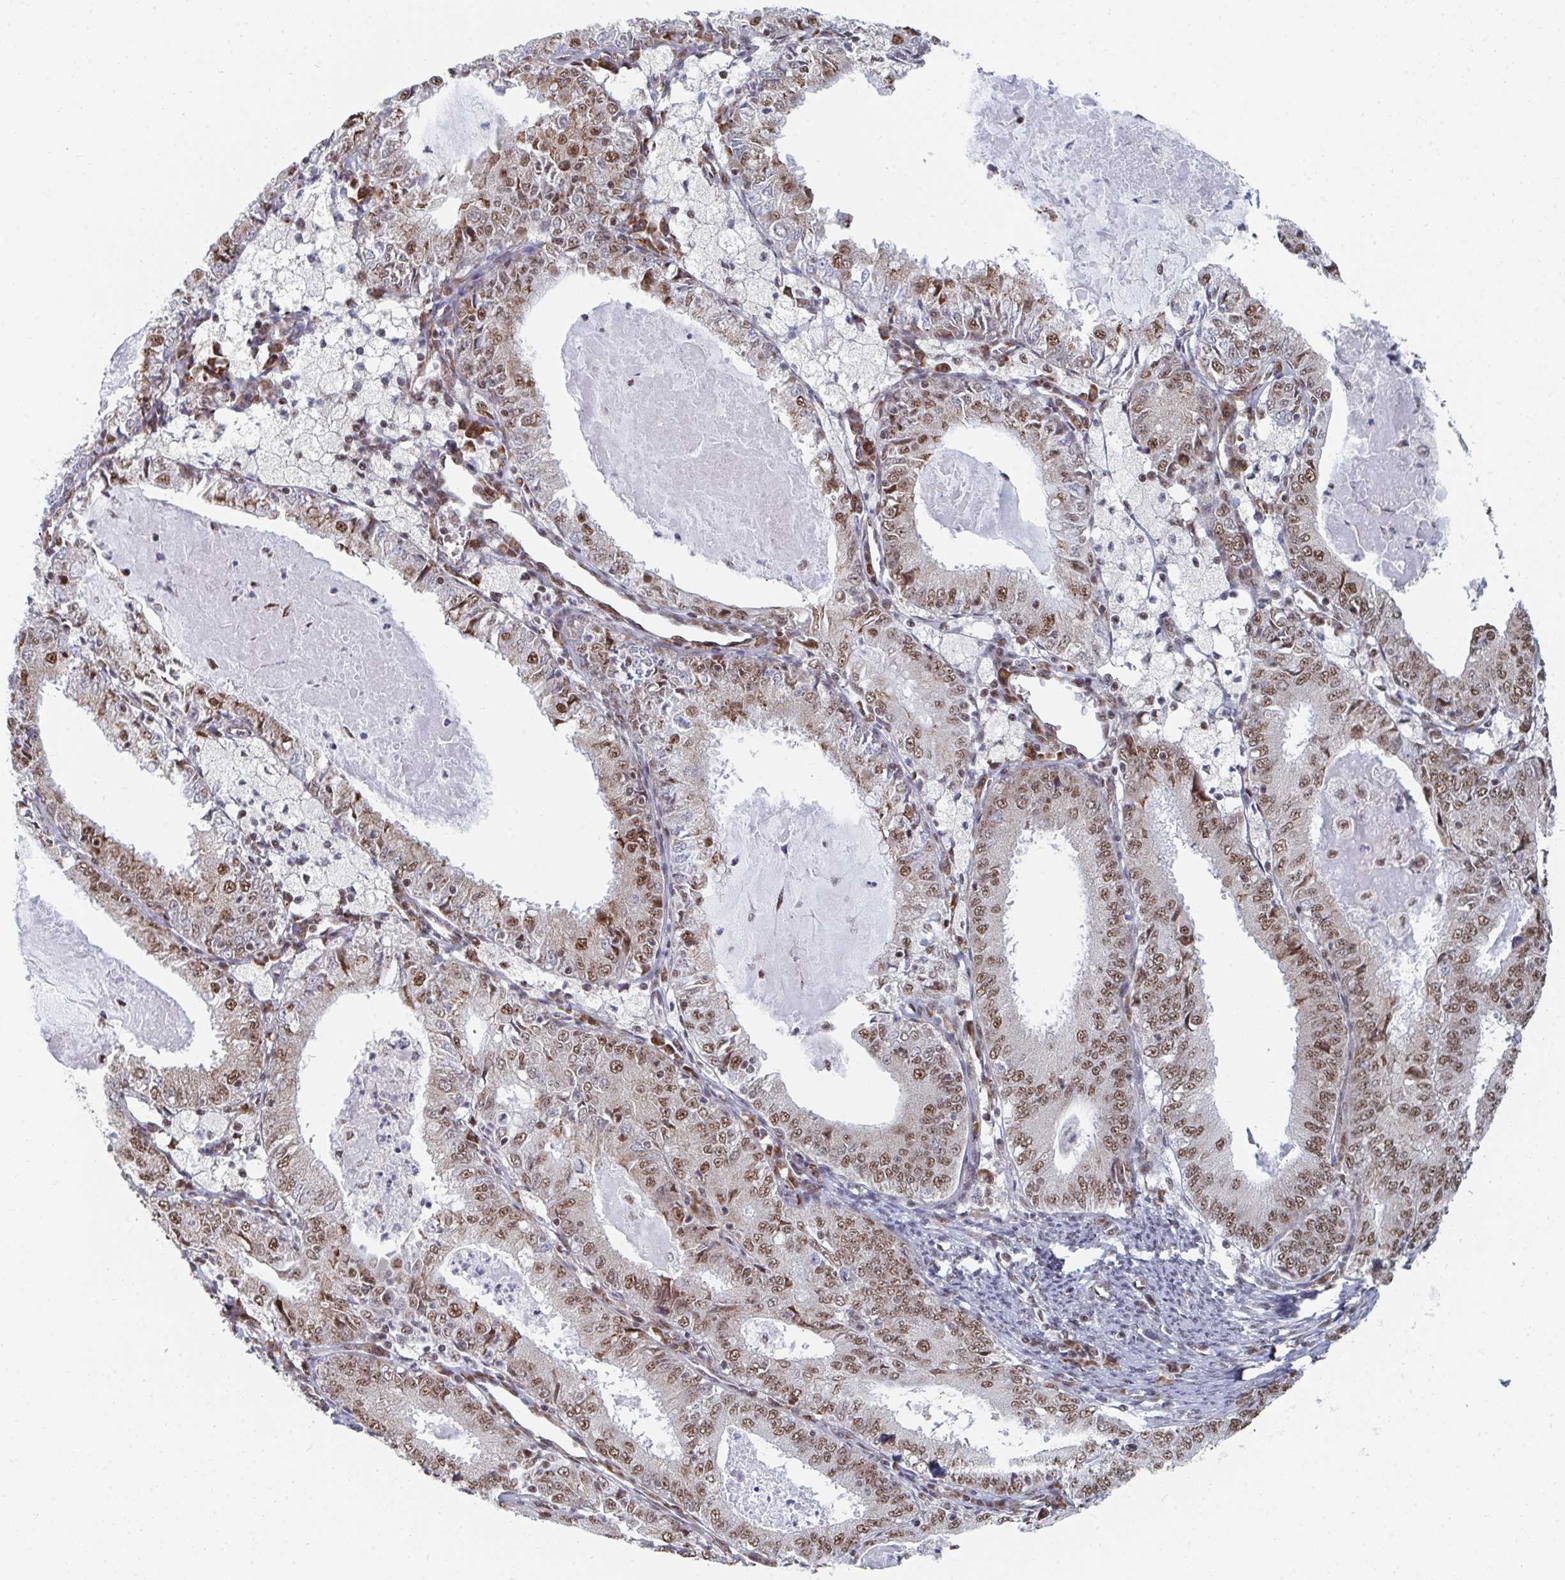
{"staining": {"intensity": "moderate", "quantity": "25%-75%", "location": "nuclear"}, "tissue": "endometrial cancer", "cell_type": "Tumor cells", "image_type": "cancer", "snomed": [{"axis": "morphology", "description": "Adenocarcinoma, NOS"}, {"axis": "topography", "description": "Endometrium"}], "caption": "Brown immunohistochemical staining in human adenocarcinoma (endometrial) displays moderate nuclear positivity in about 25%-75% of tumor cells.", "gene": "MBNL1", "patient": {"sex": "female", "age": 57}}